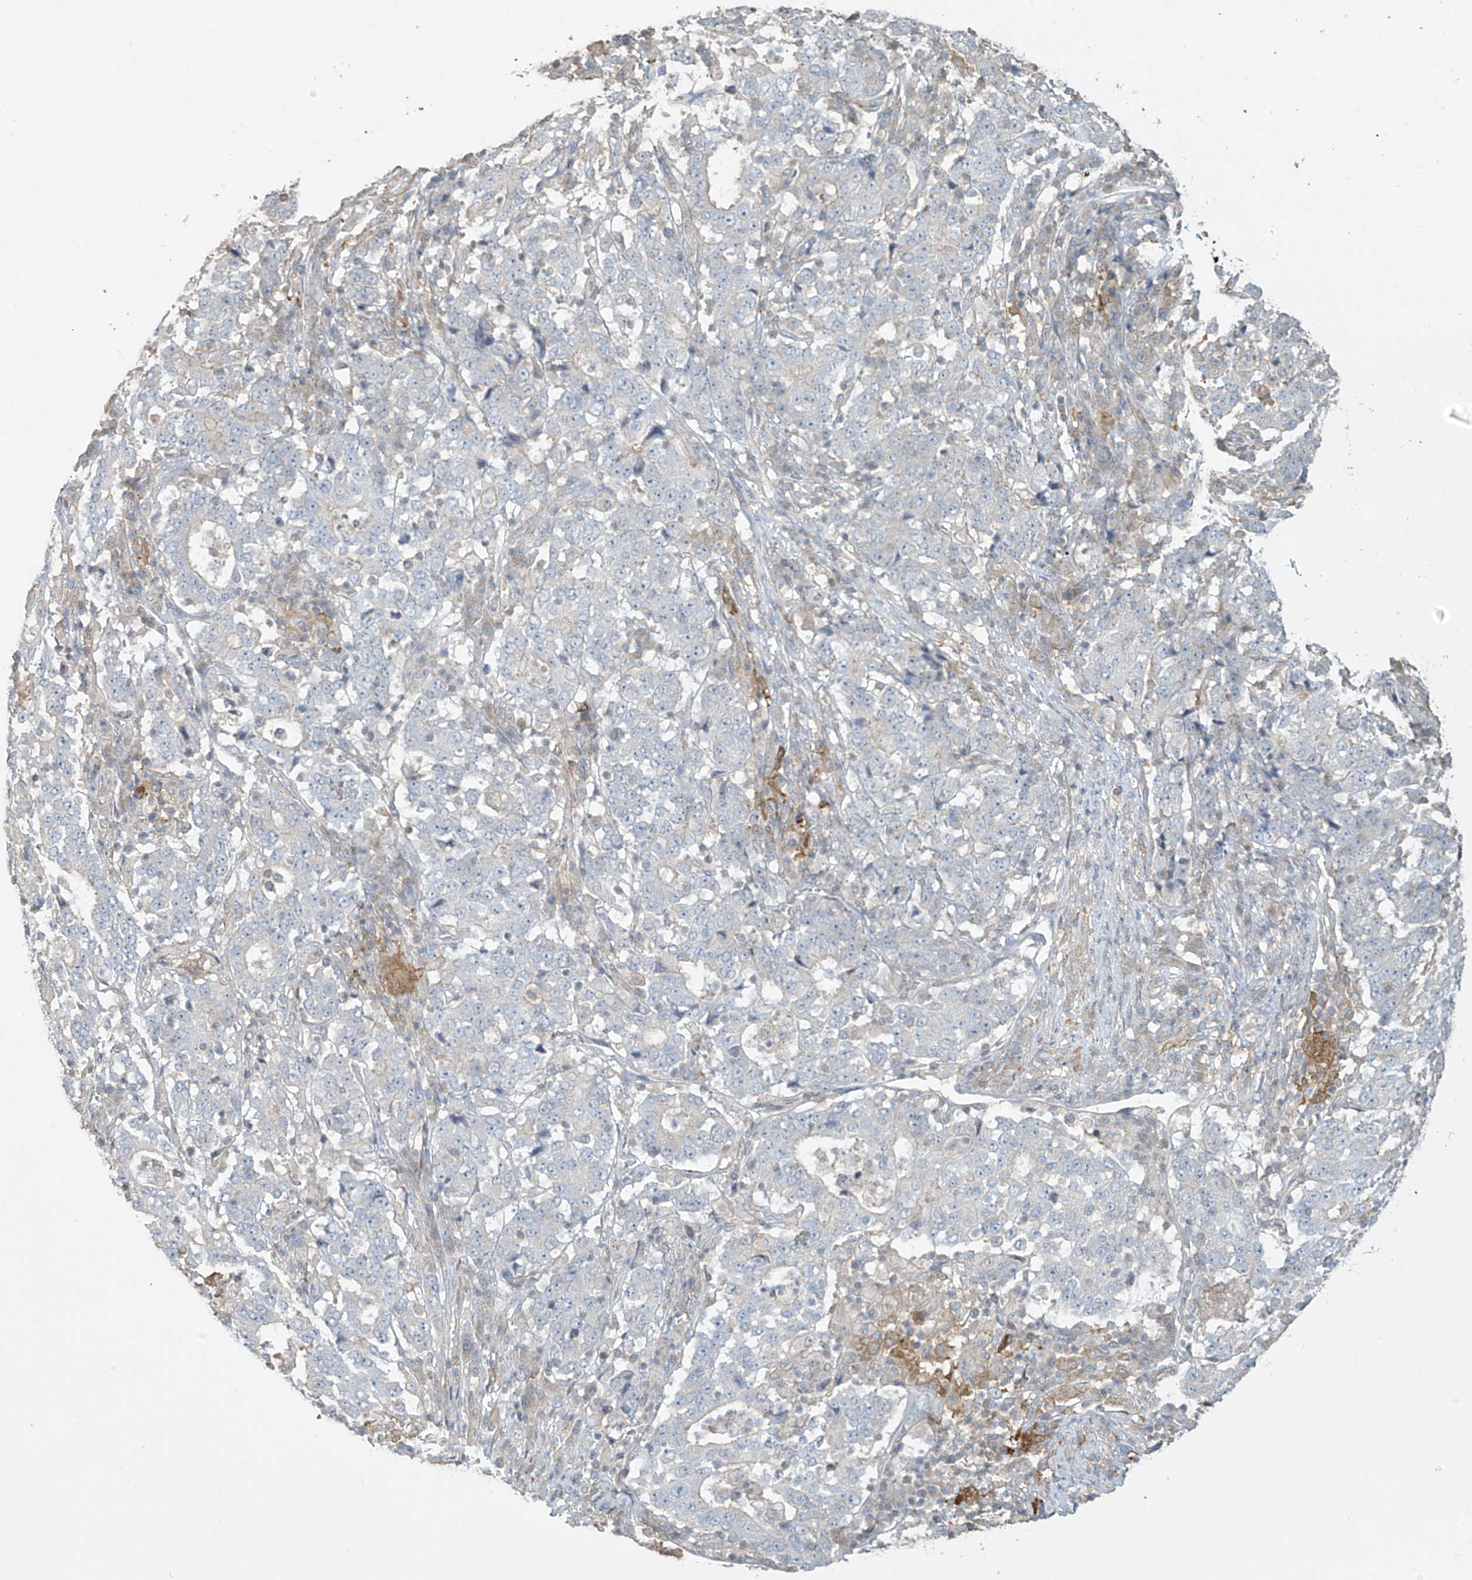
{"staining": {"intensity": "negative", "quantity": "none", "location": "none"}, "tissue": "stomach cancer", "cell_type": "Tumor cells", "image_type": "cancer", "snomed": [{"axis": "morphology", "description": "Adenocarcinoma, NOS"}, {"axis": "topography", "description": "Stomach"}], "caption": "Immunohistochemistry micrograph of neoplastic tissue: human stomach cancer (adenocarcinoma) stained with DAB (3,3'-diaminobenzidine) exhibits no significant protein positivity in tumor cells.", "gene": "TAGAP", "patient": {"sex": "male", "age": 59}}